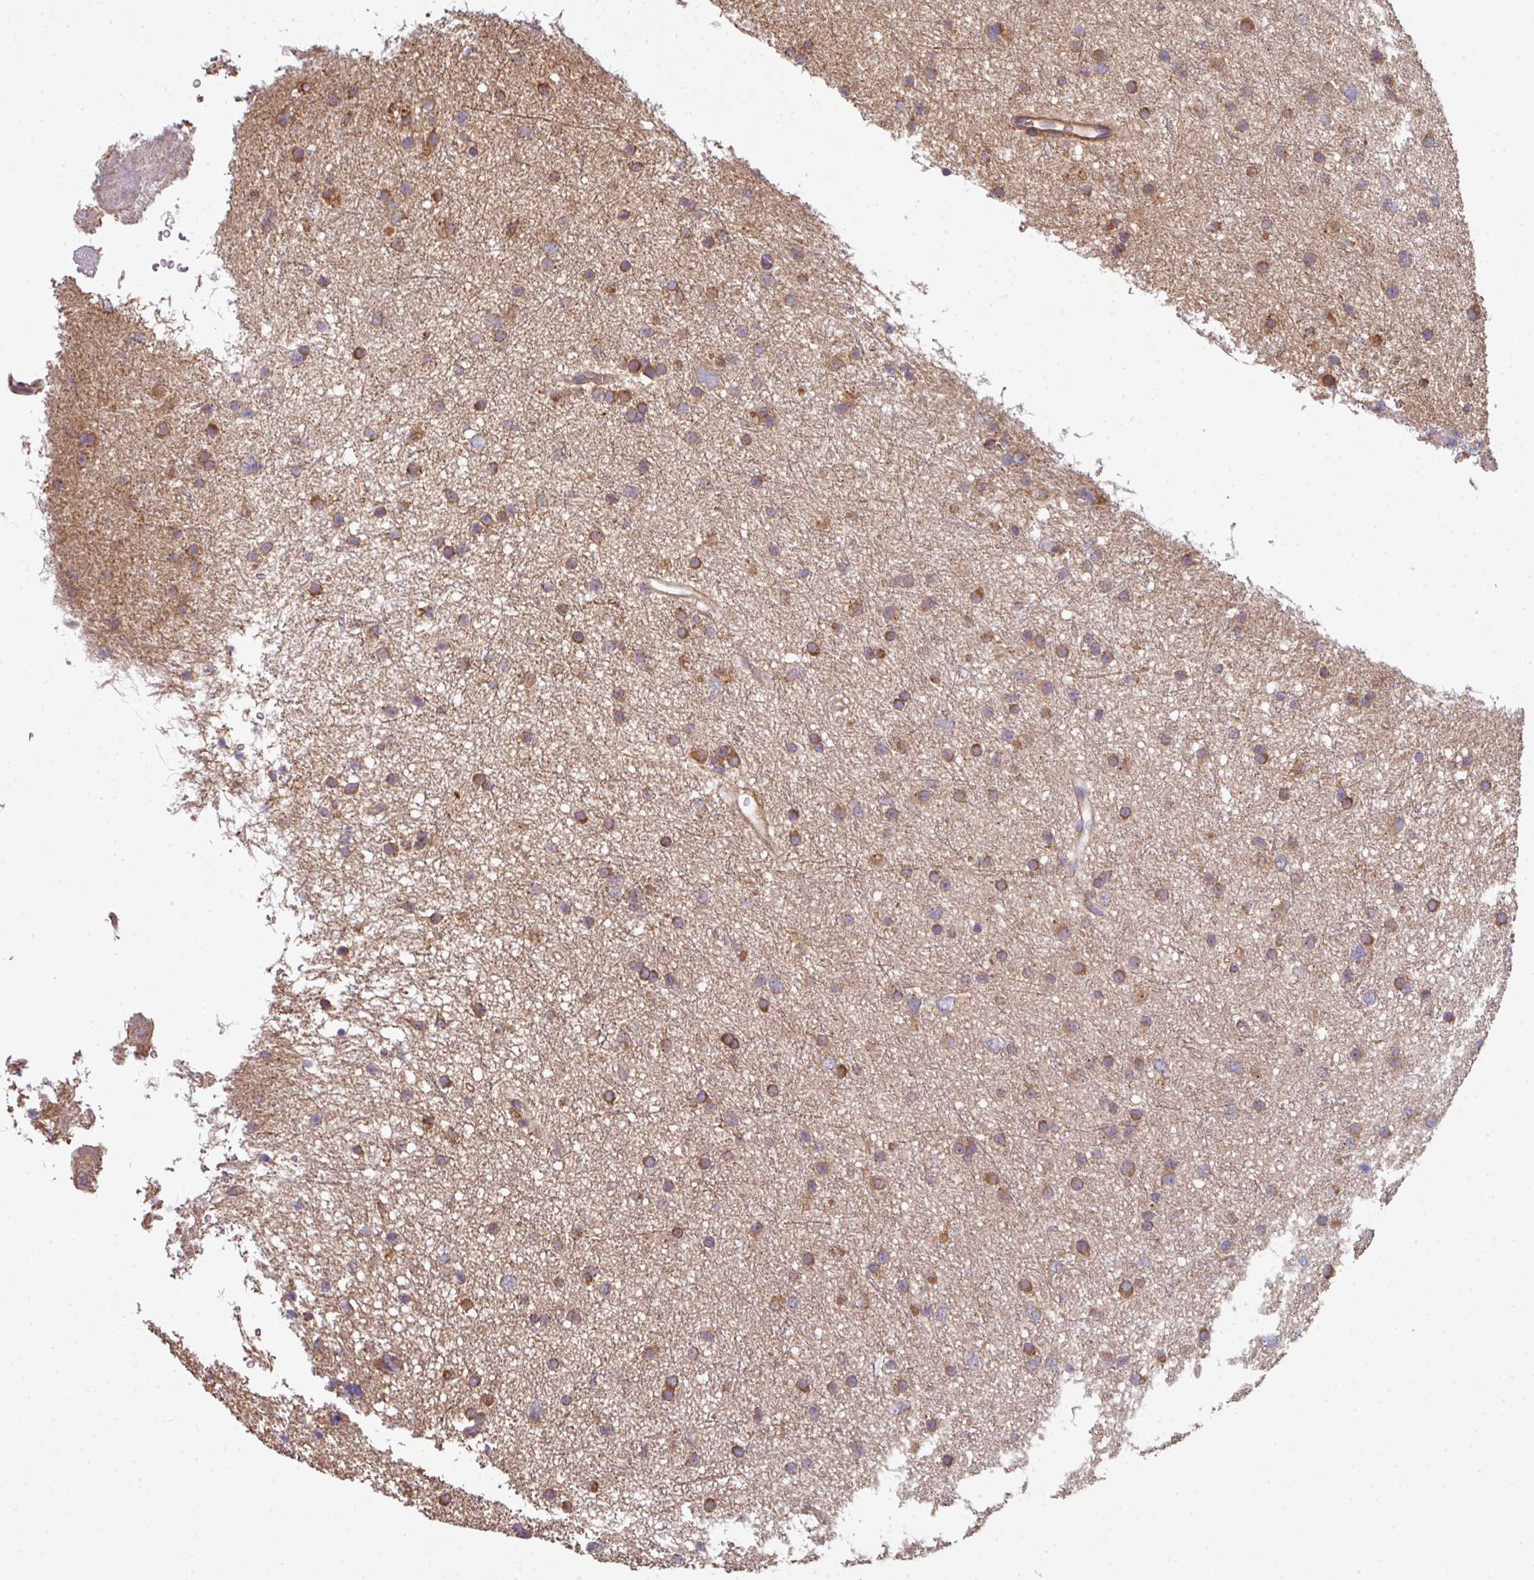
{"staining": {"intensity": "moderate", "quantity": ">75%", "location": "cytoplasmic/membranous"}, "tissue": "glioma", "cell_type": "Tumor cells", "image_type": "cancer", "snomed": [{"axis": "morphology", "description": "Glioma, malignant, Low grade"}, {"axis": "topography", "description": "Cerebral cortex"}], "caption": "A brown stain shows moderate cytoplasmic/membranous positivity of a protein in human glioma tumor cells.", "gene": "FAT4", "patient": {"sex": "female", "age": 39}}